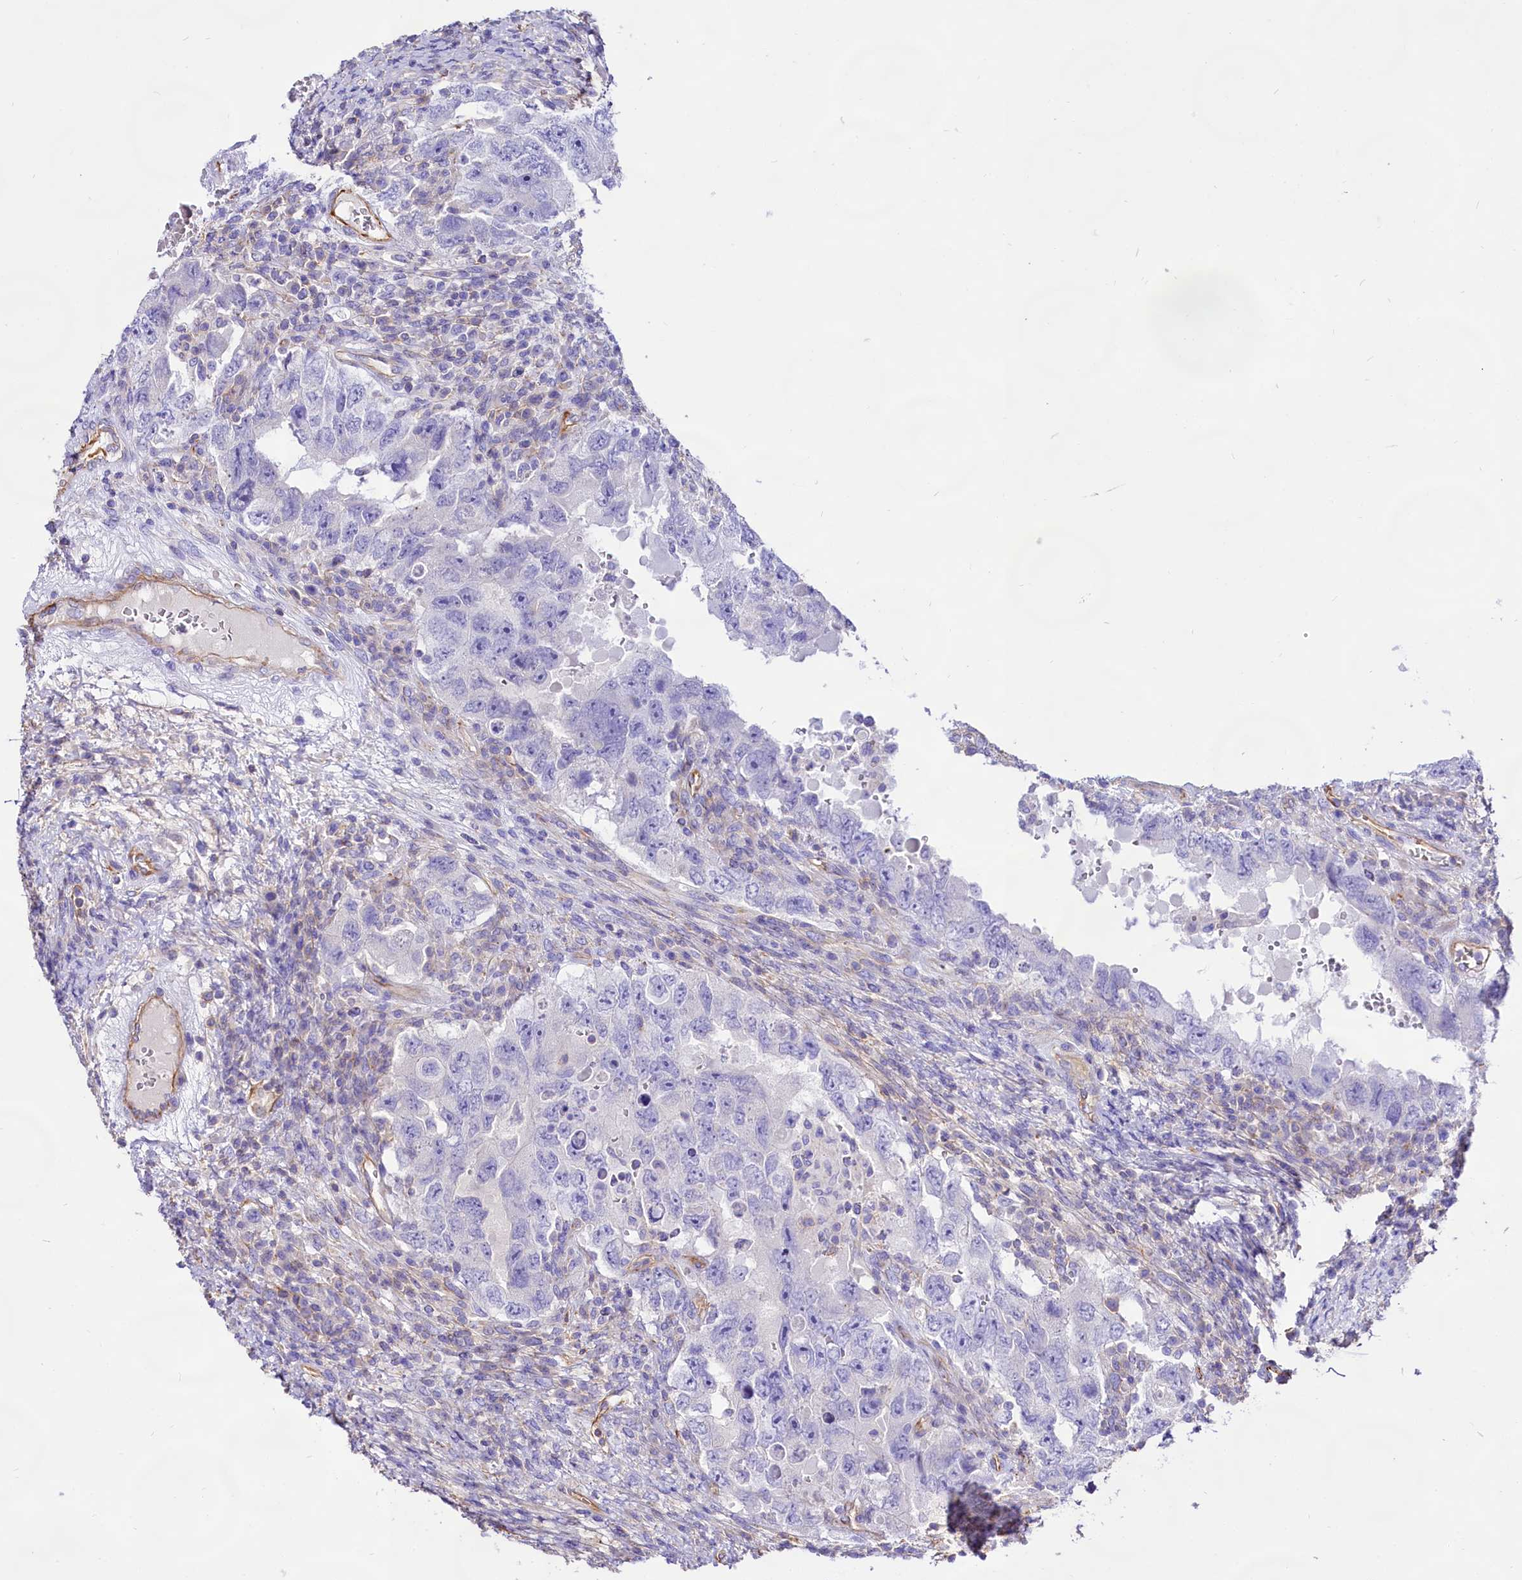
{"staining": {"intensity": "negative", "quantity": "none", "location": "none"}, "tissue": "testis cancer", "cell_type": "Tumor cells", "image_type": "cancer", "snomed": [{"axis": "morphology", "description": "Carcinoma, Embryonal, NOS"}, {"axis": "topography", "description": "Testis"}], "caption": "Immunohistochemical staining of testis embryonal carcinoma exhibits no significant expression in tumor cells.", "gene": "CD99", "patient": {"sex": "male", "age": 26}}